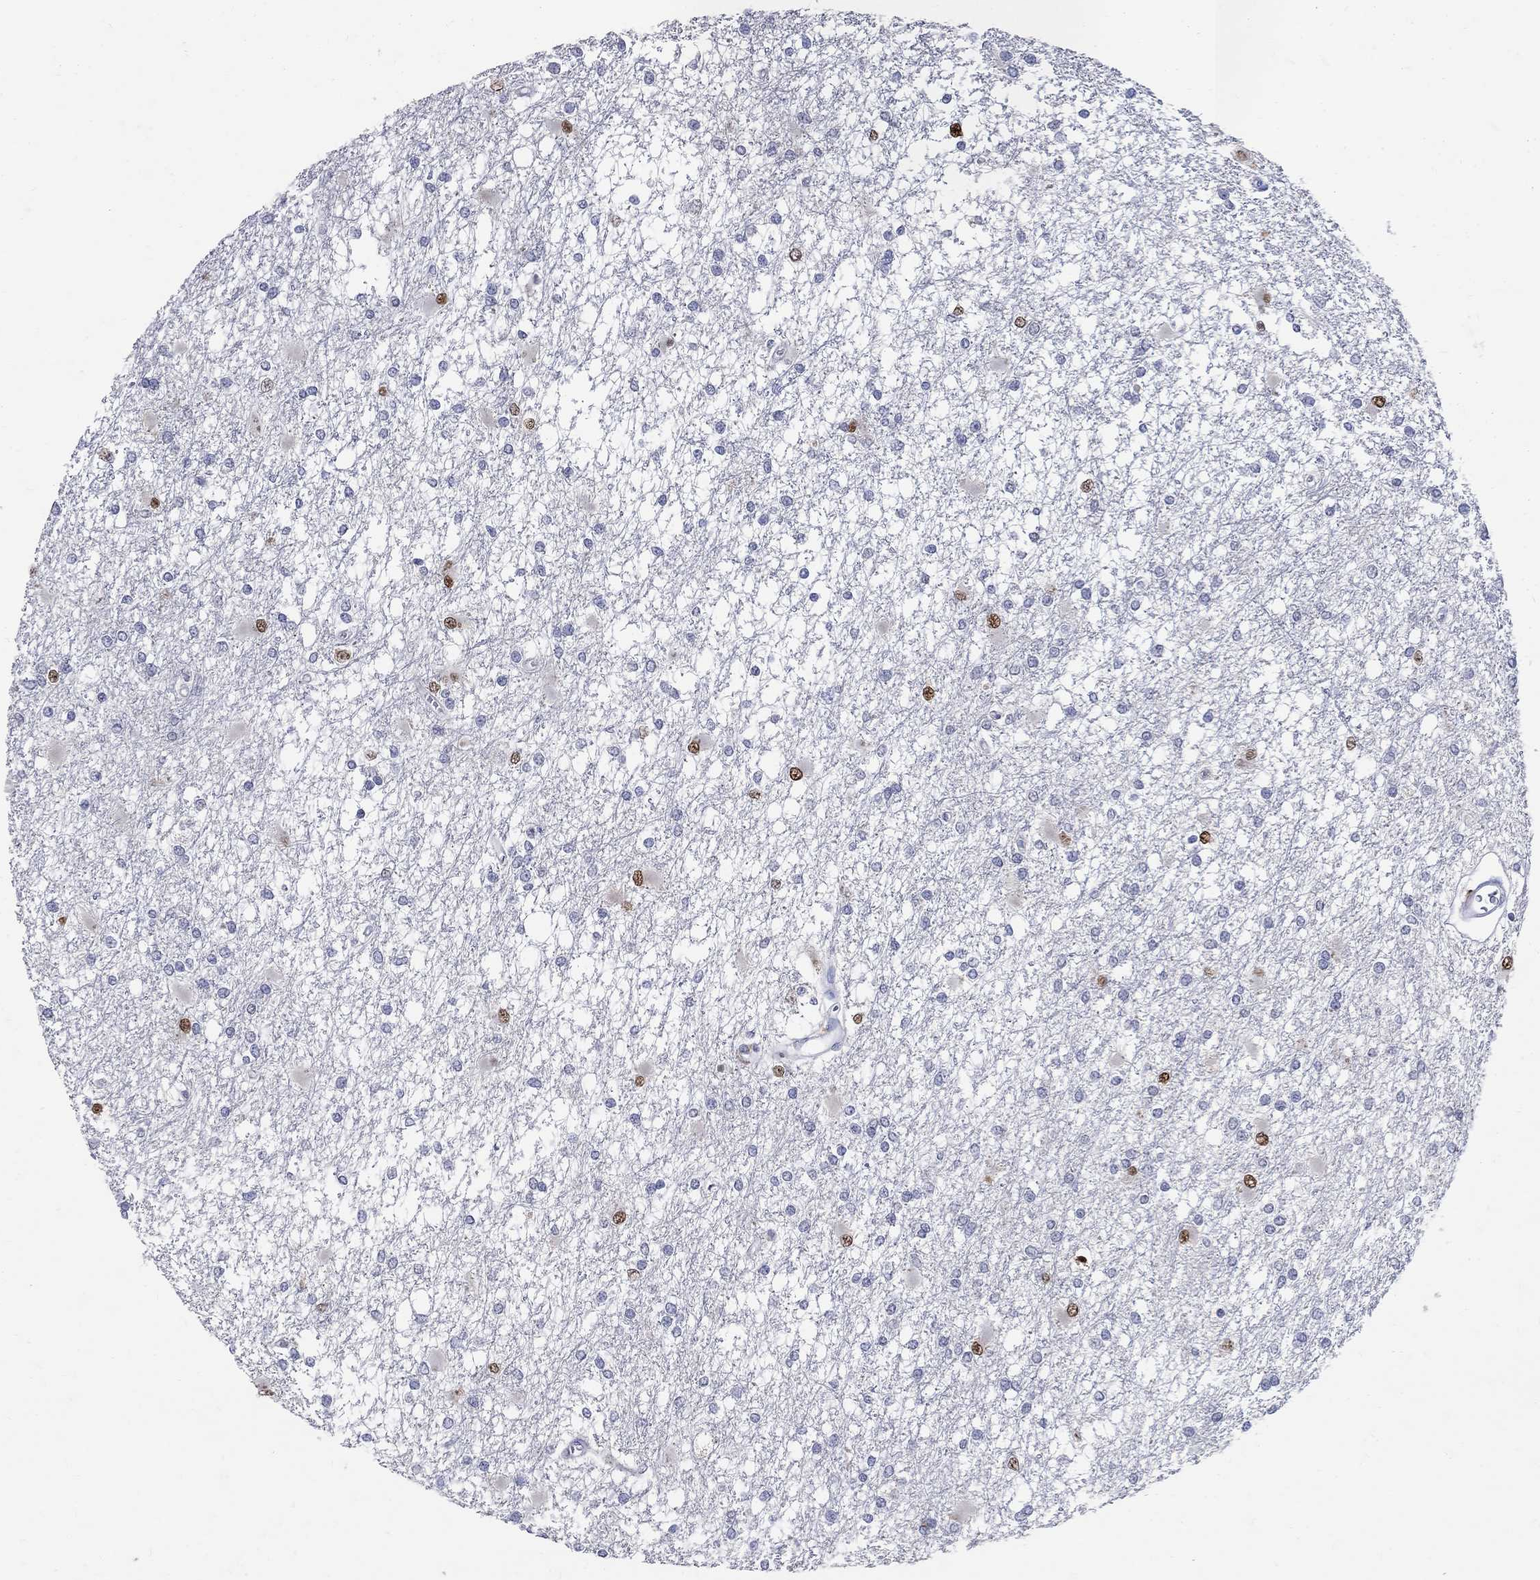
{"staining": {"intensity": "moderate", "quantity": "<25%", "location": "nuclear"}, "tissue": "glioma", "cell_type": "Tumor cells", "image_type": "cancer", "snomed": [{"axis": "morphology", "description": "Glioma, malignant, High grade"}, {"axis": "topography", "description": "Cerebral cortex"}], "caption": "This micrograph shows immunohistochemistry staining of glioma, with low moderate nuclear staining in about <25% of tumor cells.", "gene": "SOX2", "patient": {"sex": "male", "age": 79}}